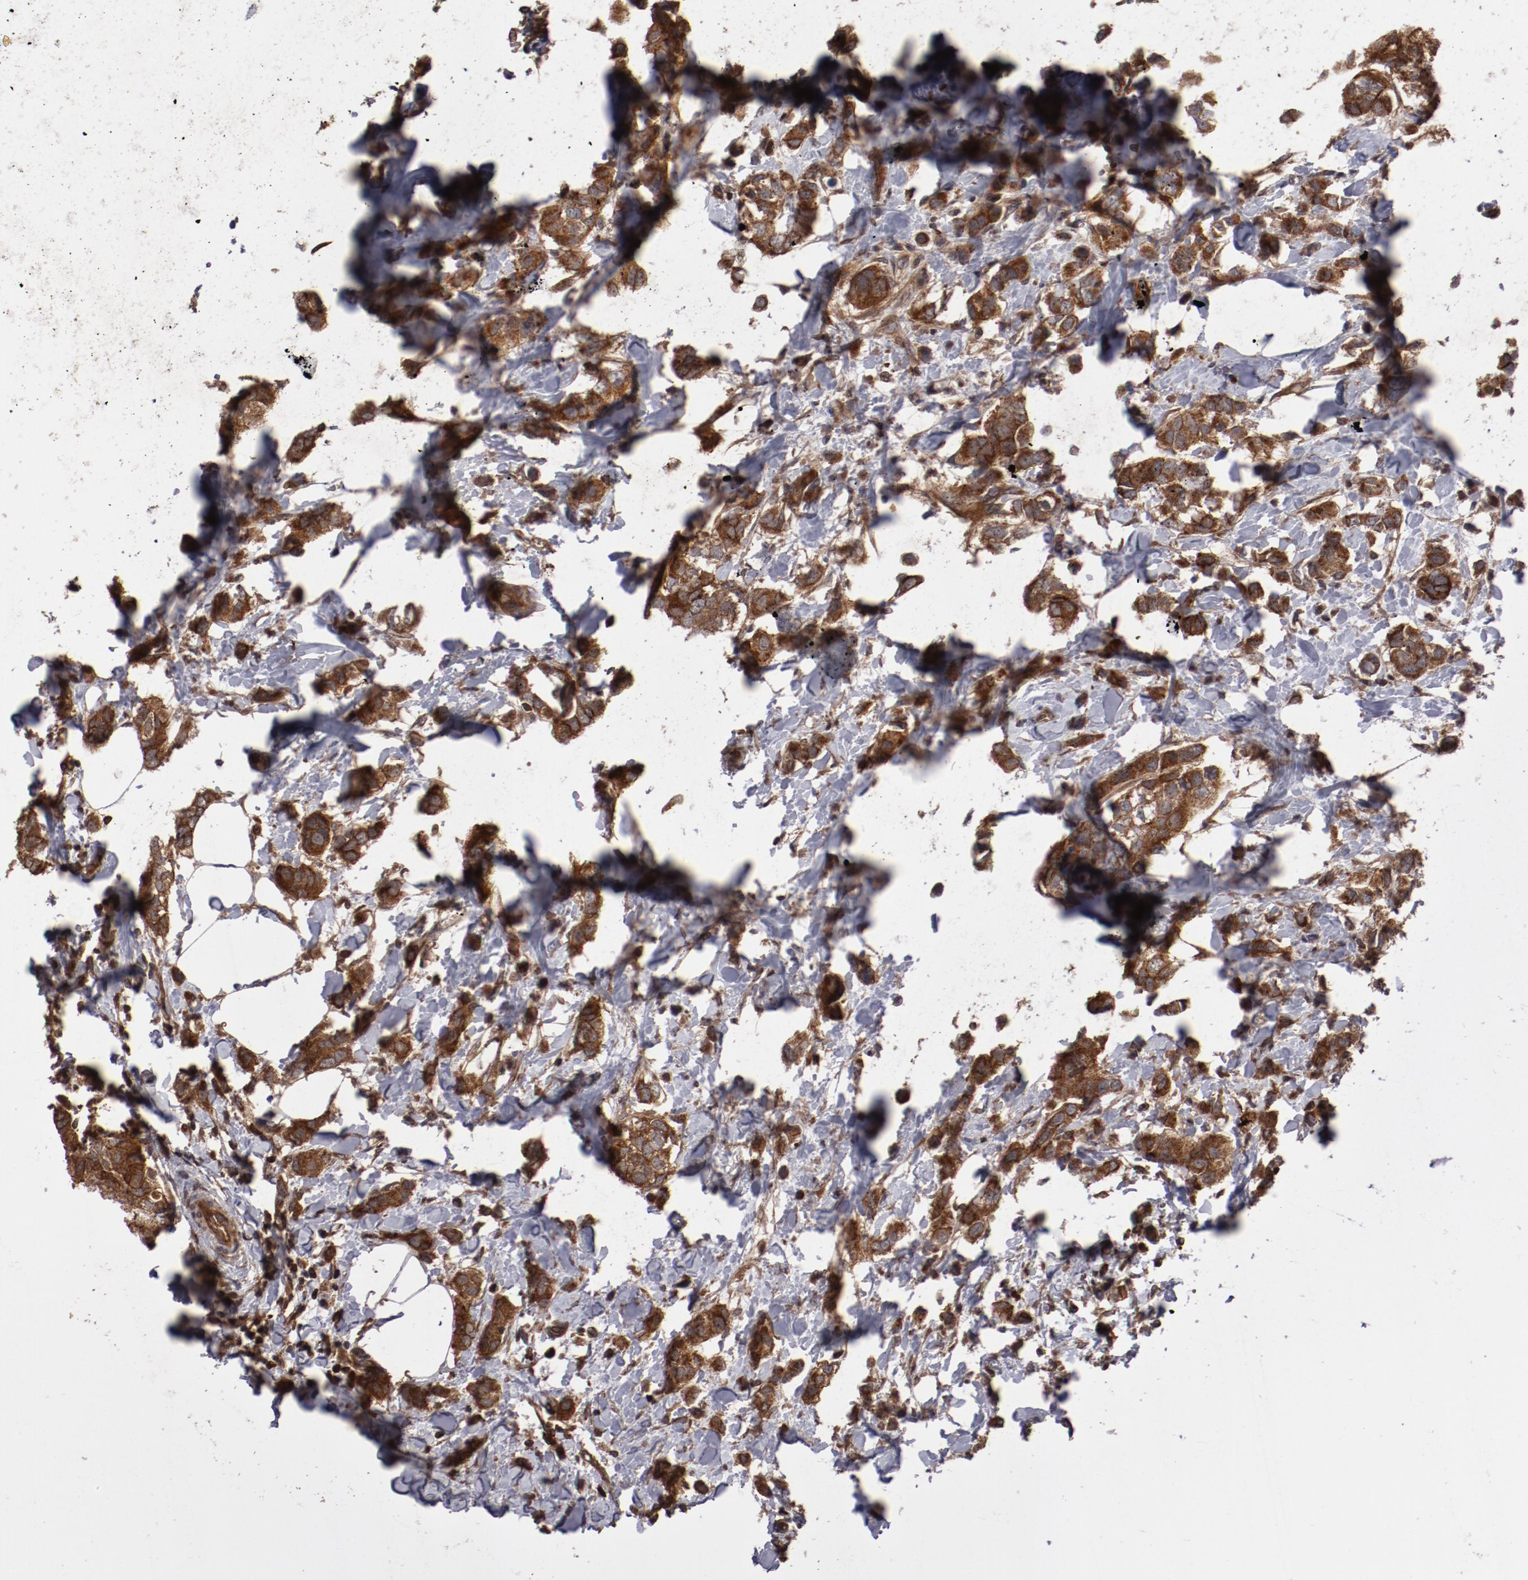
{"staining": {"intensity": "moderate", "quantity": ">75%", "location": "cytoplasmic/membranous"}, "tissue": "breast cancer", "cell_type": "Tumor cells", "image_type": "cancer", "snomed": [{"axis": "morphology", "description": "Normal tissue, NOS"}, {"axis": "morphology", "description": "Duct carcinoma"}, {"axis": "topography", "description": "Breast"}], "caption": "Protein staining of breast intraductal carcinoma tissue exhibits moderate cytoplasmic/membranous expression in about >75% of tumor cells. The staining is performed using DAB brown chromogen to label protein expression. The nuclei are counter-stained blue using hematoxylin.", "gene": "RPS6KA6", "patient": {"sex": "female", "age": 50}}